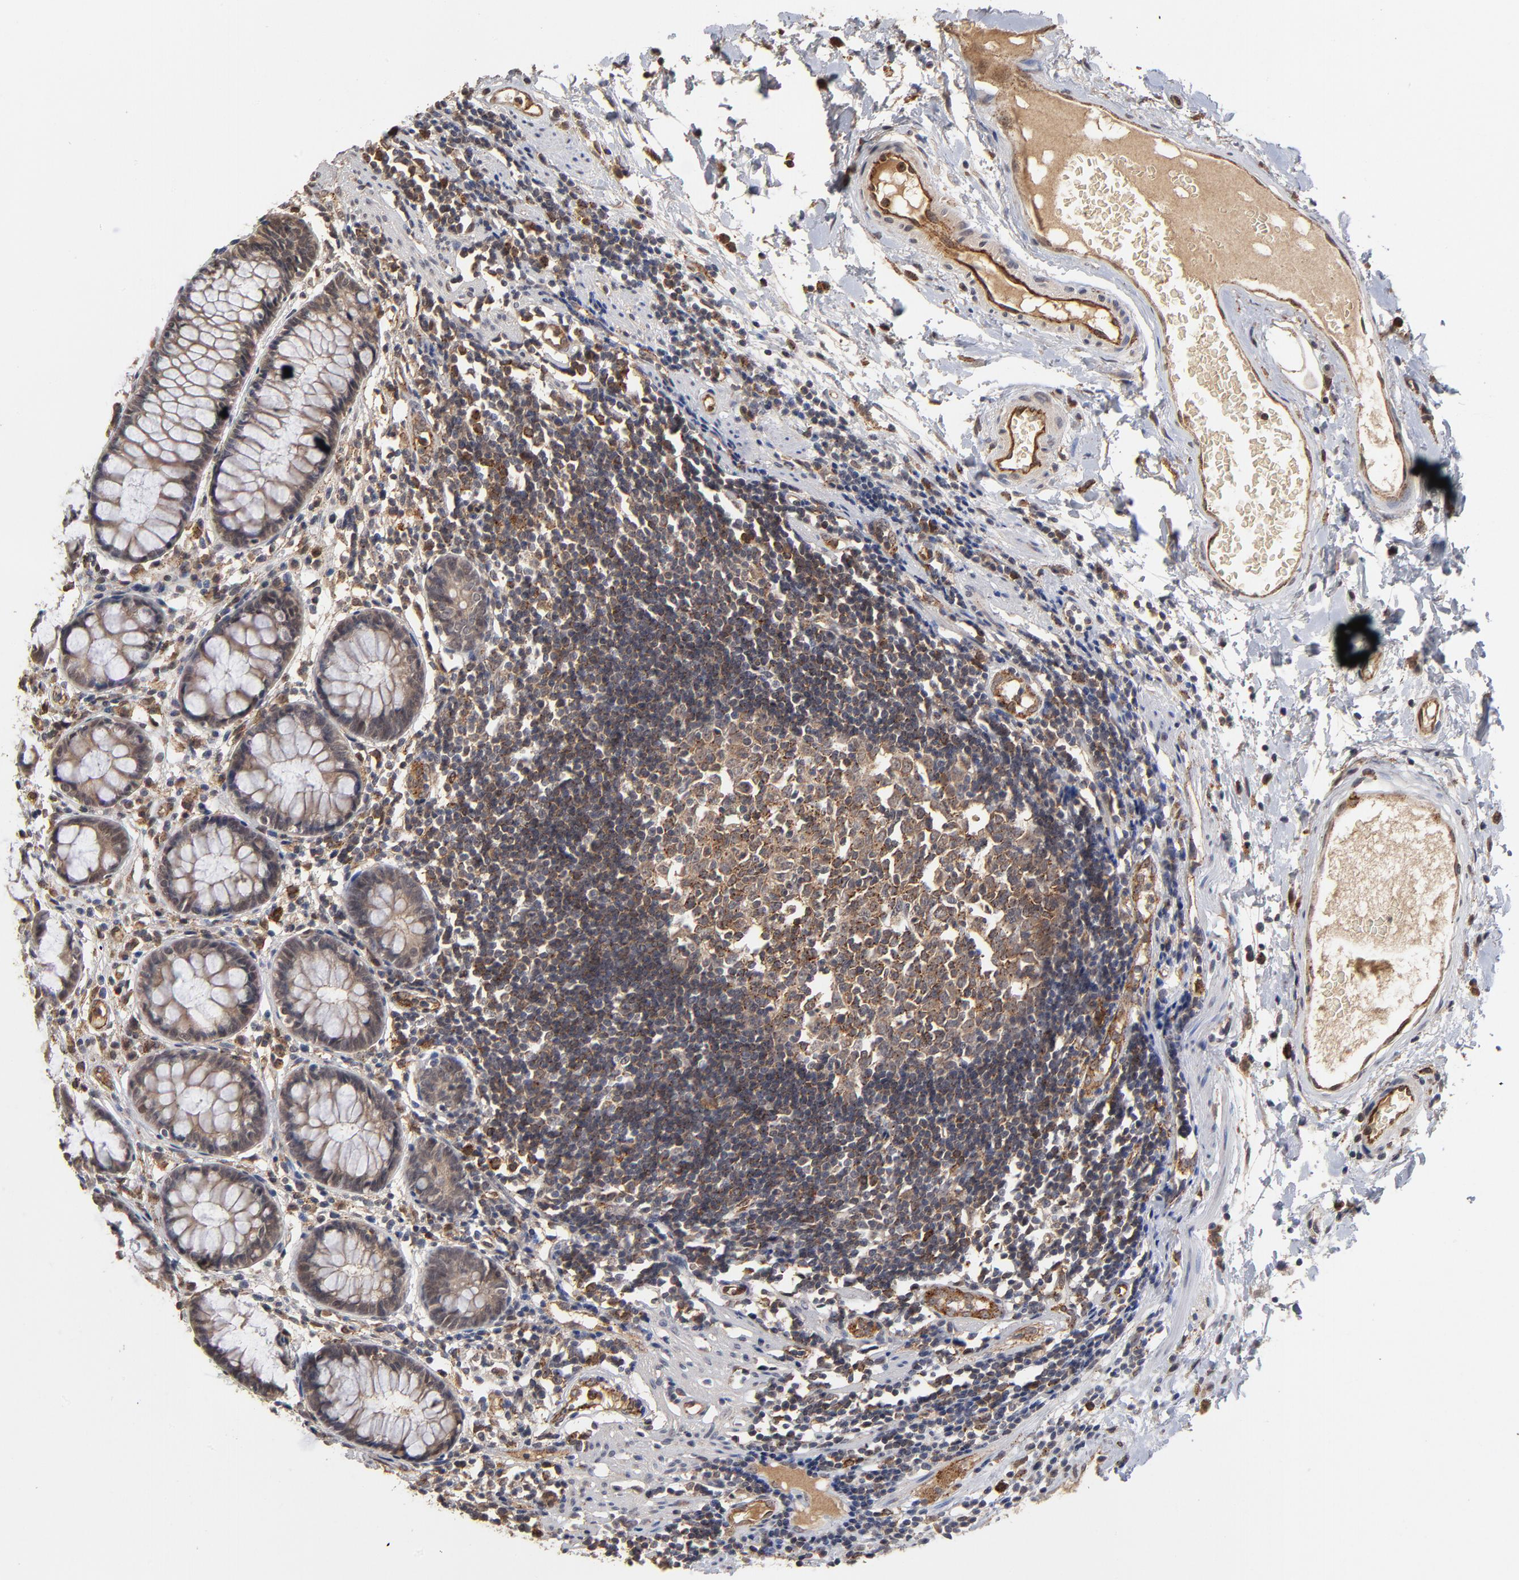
{"staining": {"intensity": "moderate", "quantity": ">75%", "location": "cytoplasmic/membranous"}, "tissue": "rectum", "cell_type": "Glandular cells", "image_type": "normal", "snomed": [{"axis": "morphology", "description": "Normal tissue, NOS"}, {"axis": "topography", "description": "Rectum"}], "caption": "Immunohistochemical staining of normal rectum shows >75% levels of moderate cytoplasmic/membranous protein staining in approximately >75% of glandular cells.", "gene": "ASB8", "patient": {"sex": "female", "age": 66}}